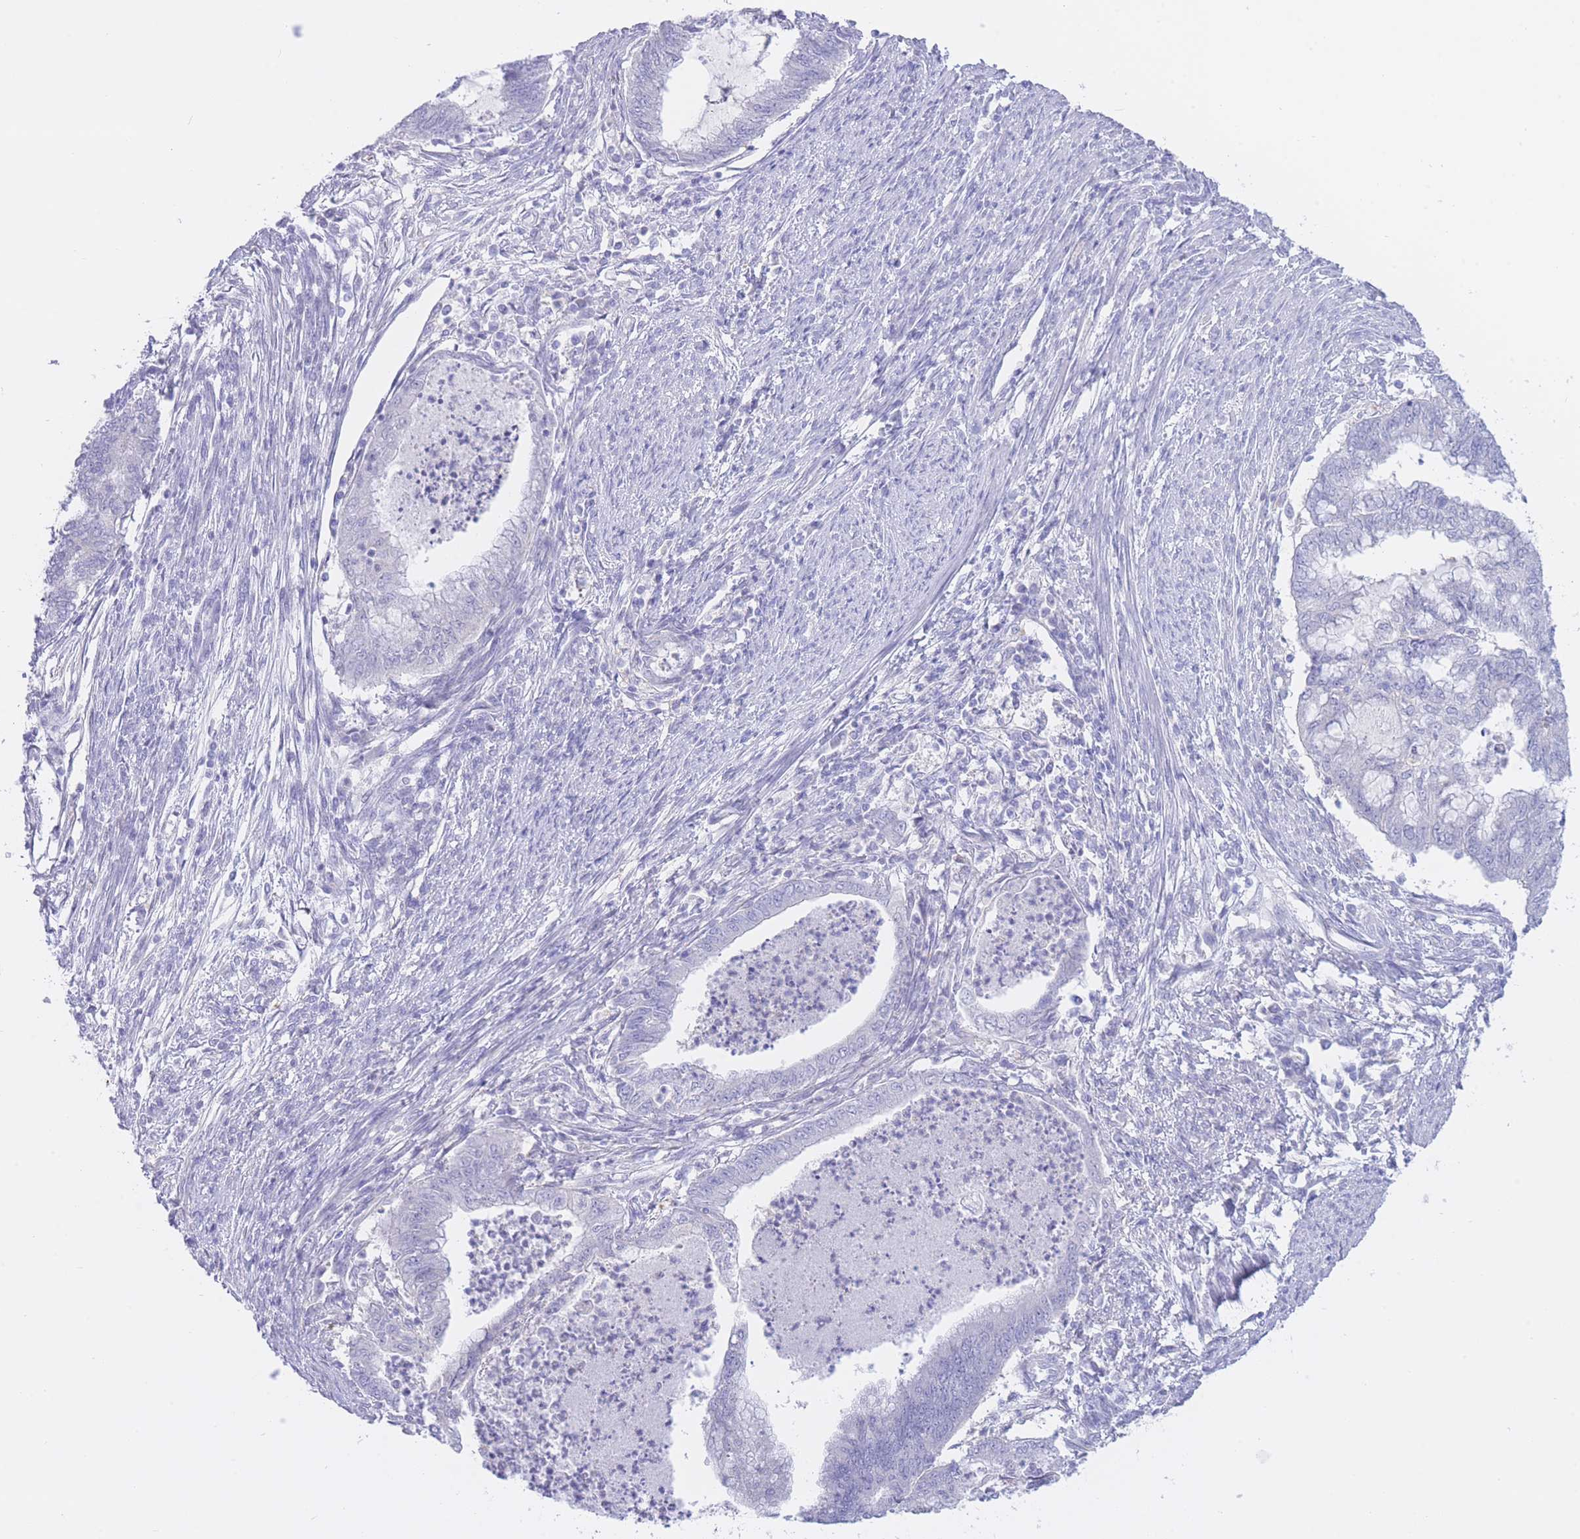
{"staining": {"intensity": "negative", "quantity": "none", "location": "none"}, "tissue": "endometrial cancer", "cell_type": "Tumor cells", "image_type": "cancer", "snomed": [{"axis": "morphology", "description": "Adenocarcinoma, NOS"}, {"axis": "topography", "description": "Endometrium"}], "caption": "Adenocarcinoma (endometrial) was stained to show a protein in brown. There is no significant staining in tumor cells. (IHC, brightfield microscopy, high magnification).", "gene": "ZNF212", "patient": {"sex": "female", "age": 79}}